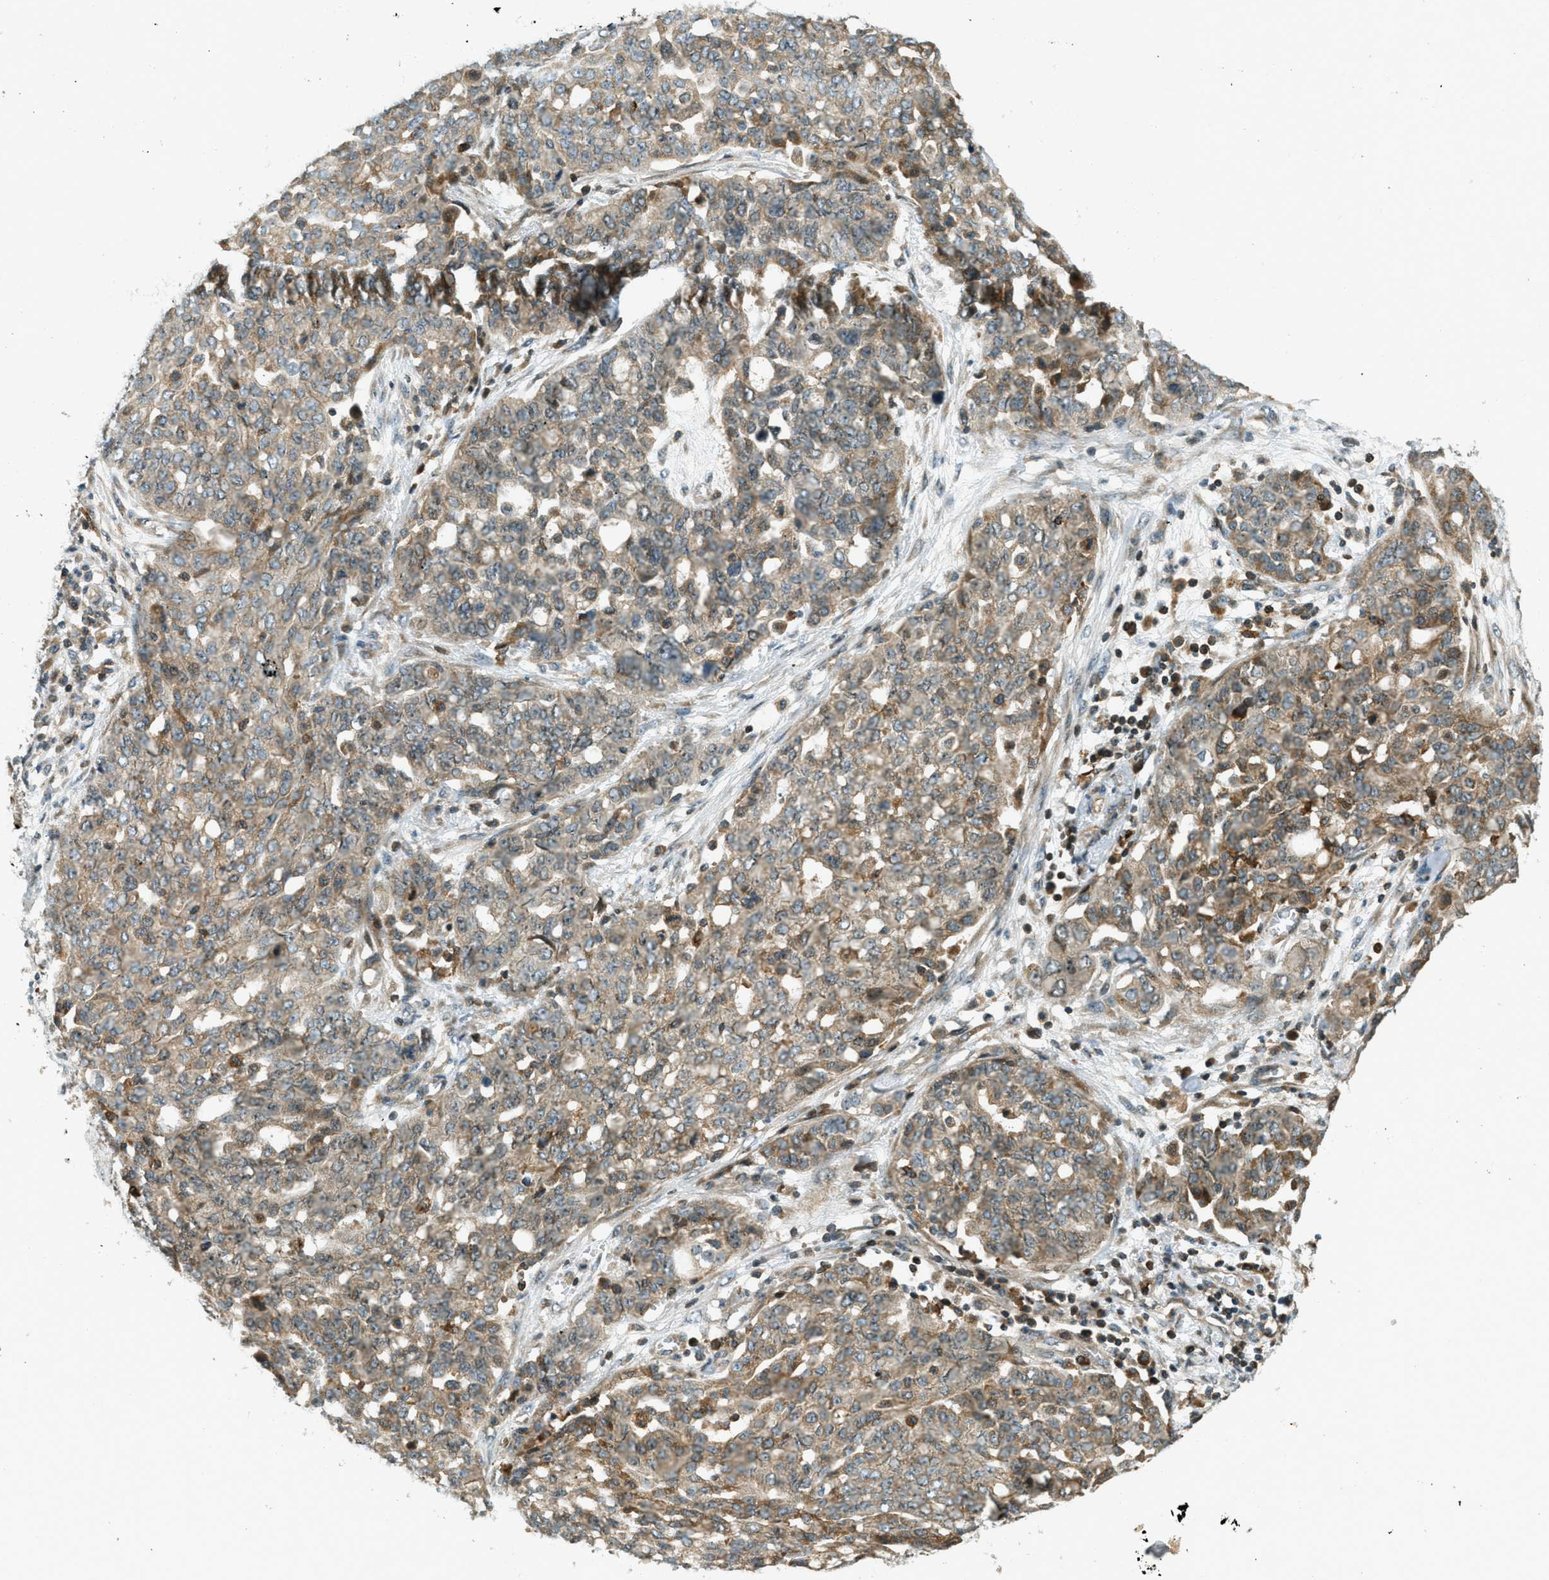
{"staining": {"intensity": "moderate", "quantity": ">75%", "location": "cytoplasmic/membranous"}, "tissue": "ovarian cancer", "cell_type": "Tumor cells", "image_type": "cancer", "snomed": [{"axis": "morphology", "description": "Cystadenocarcinoma, serous, NOS"}, {"axis": "topography", "description": "Soft tissue"}, {"axis": "topography", "description": "Ovary"}], "caption": "Brown immunohistochemical staining in human serous cystadenocarcinoma (ovarian) demonstrates moderate cytoplasmic/membranous staining in about >75% of tumor cells.", "gene": "PTPN23", "patient": {"sex": "female", "age": 57}}